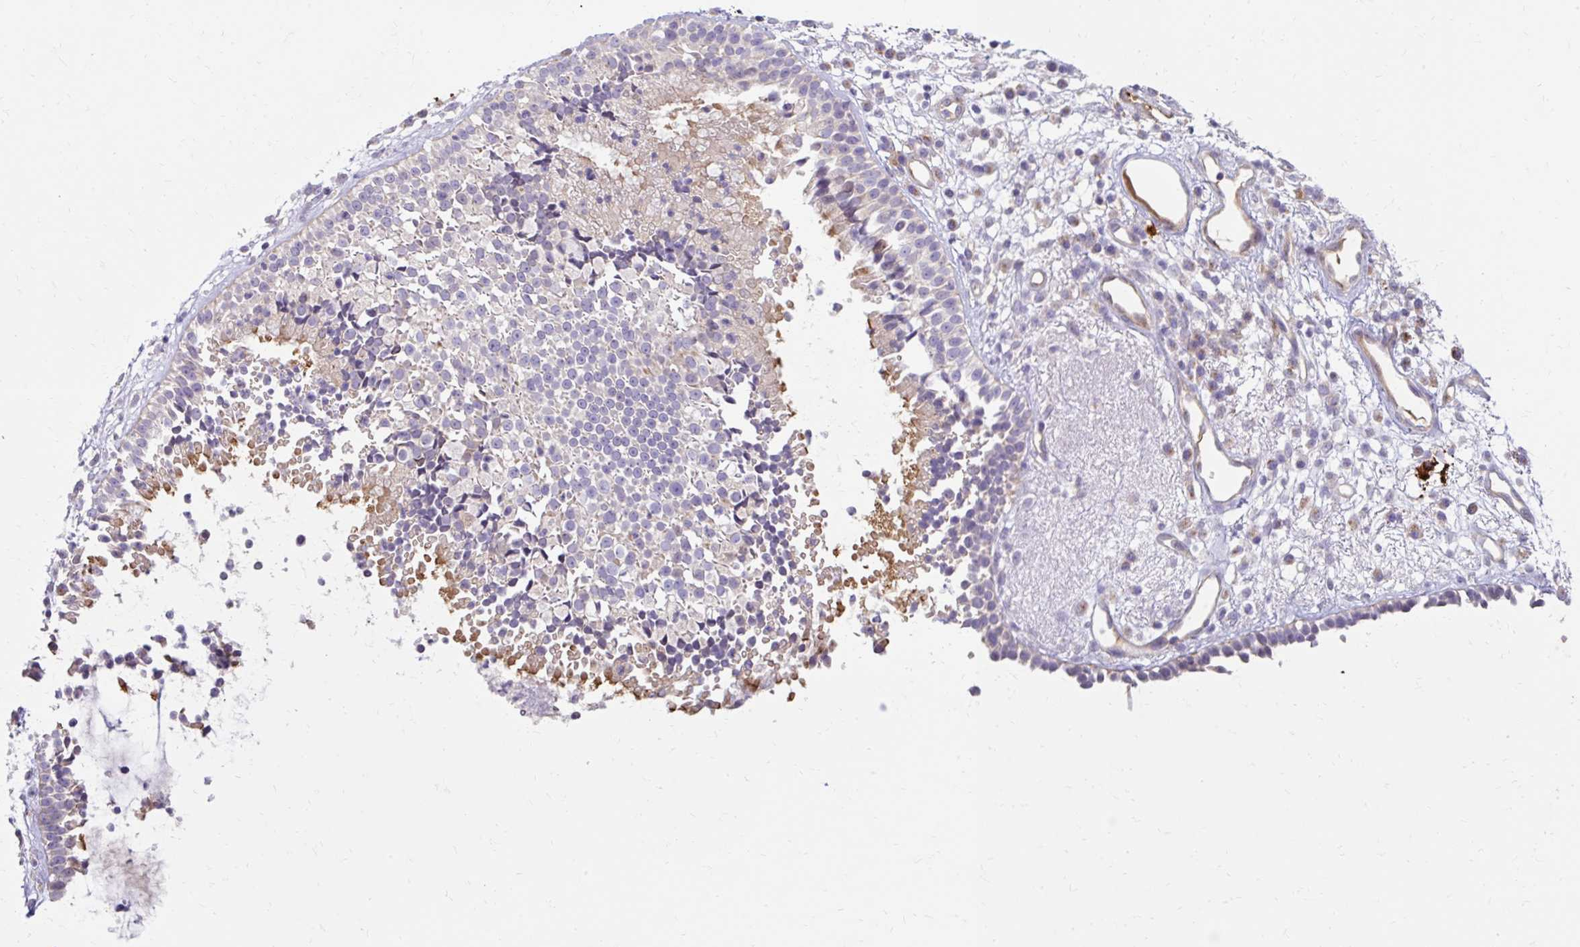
{"staining": {"intensity": "moderate", "quantity": "<25%", "location": "cytoplasmic/membranous"}, "tissue": "nasopharynx", "cell_type": "Respiratory epithelial cells", "image_type": "normal", "snomed": [{"axis": "morphology", "description": "Normal tissue, NOS"}, {"axis": "topography", "description": "Nasopharynx"}], "caption": "A brown stain labels moderate cytoplasmic/membranous positivity of a protein in respiratory epithelial cells of unremarkable human nasopharynx. (DAB (3,3'-diaminobenzidine) = brown stain, brightfield microscopy at high magnification).", "gene": "USHBP1", "patient": {"sex": "male", "age": 21}}